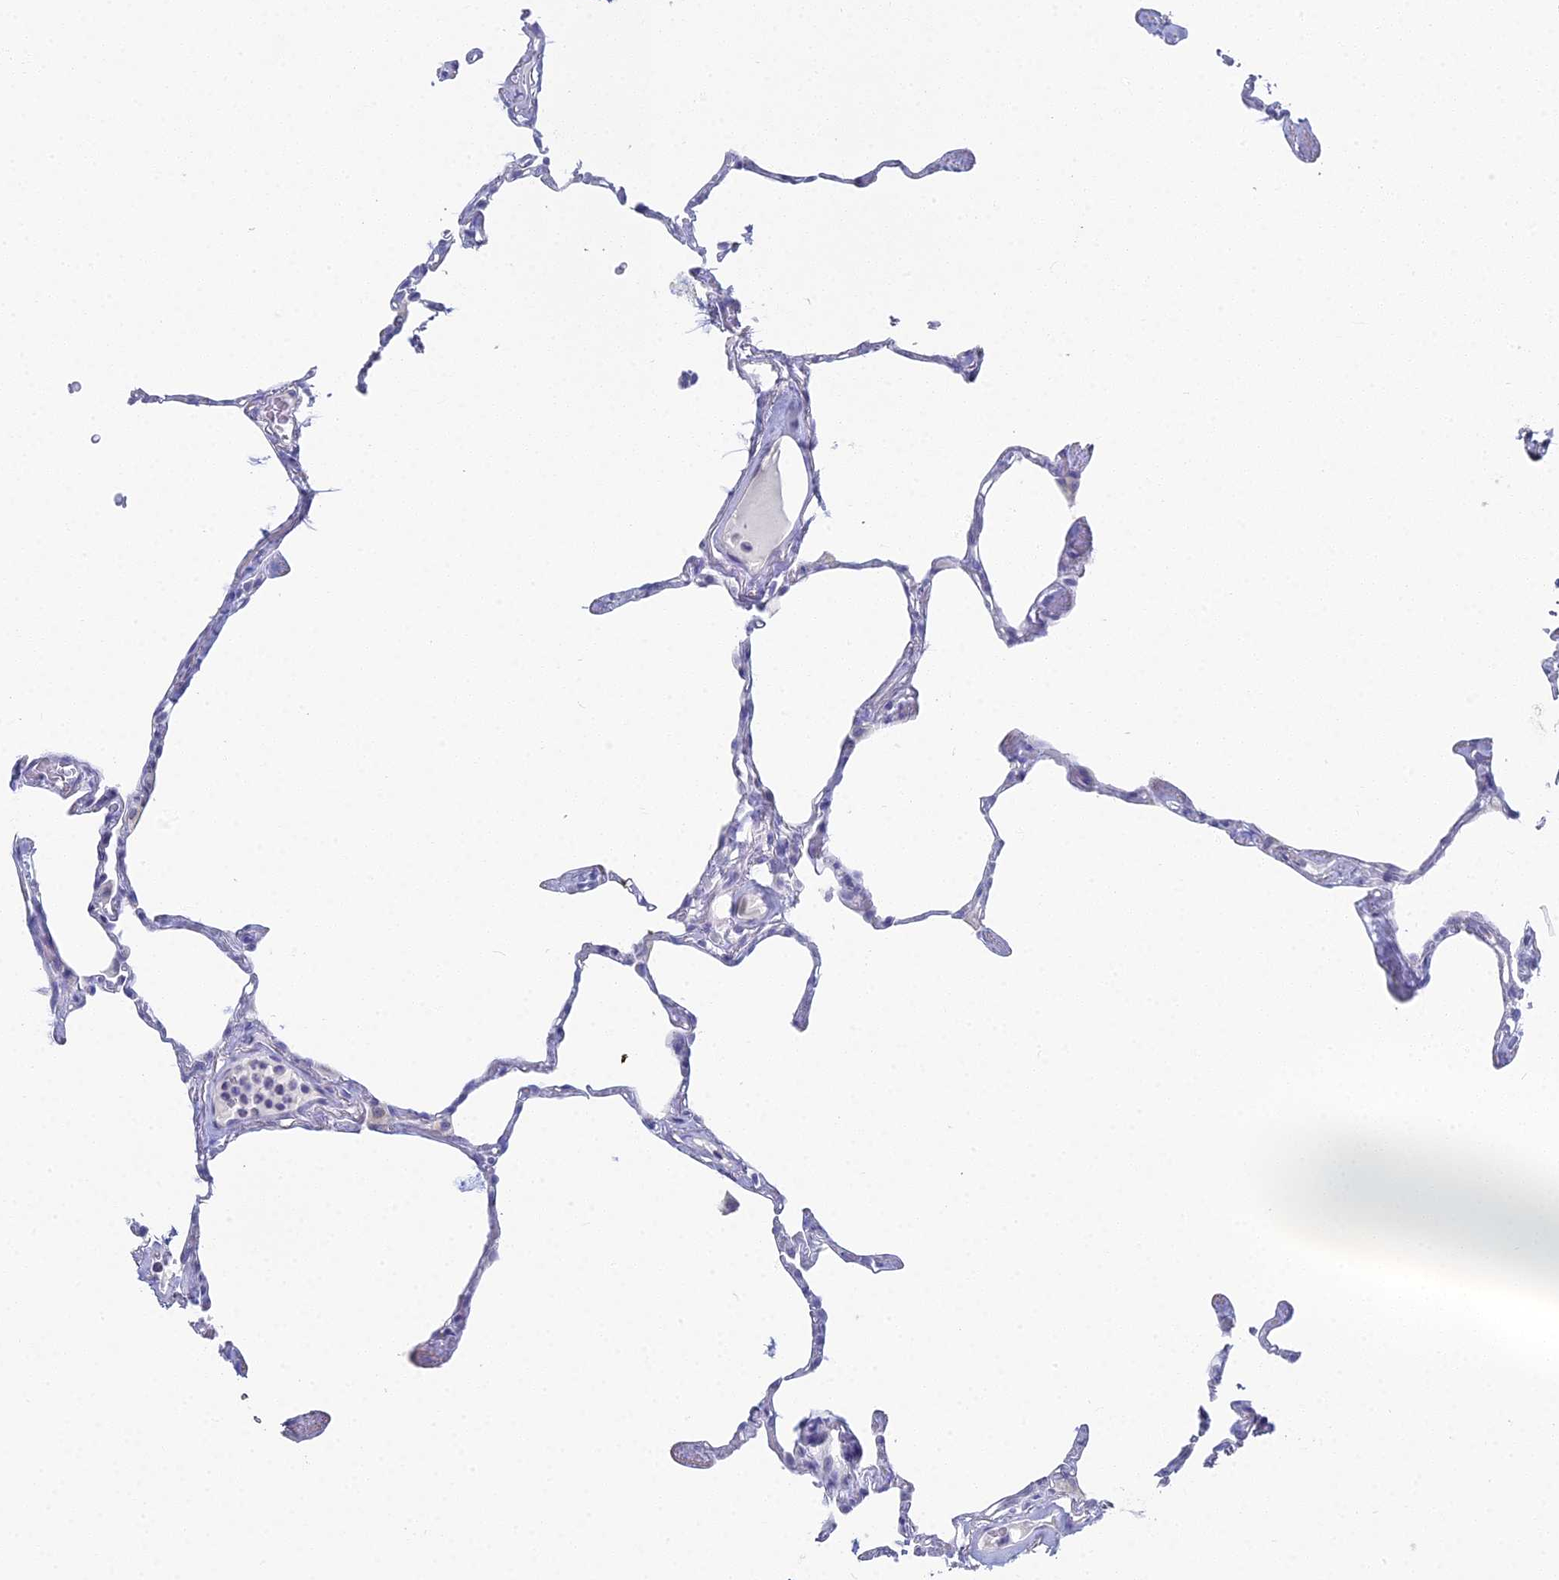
{"staining": {"intensity": "negative", "quantity": "none", "location": "none"}, "tissue": "lung", "cell_type": "Alveolar cells", "image_type": "normal", "snomed": [{"axis": "morphology", "description": "Normal tissue, NOS"}, {"axis": "topography", "description": "Lung"}], "caption": "This is an immunohistochemistry histopathology image of benign lung. There is no staining in alveolar cells.", "gene": "ALPP", "patient": {"sex": "male", "age": 65}}